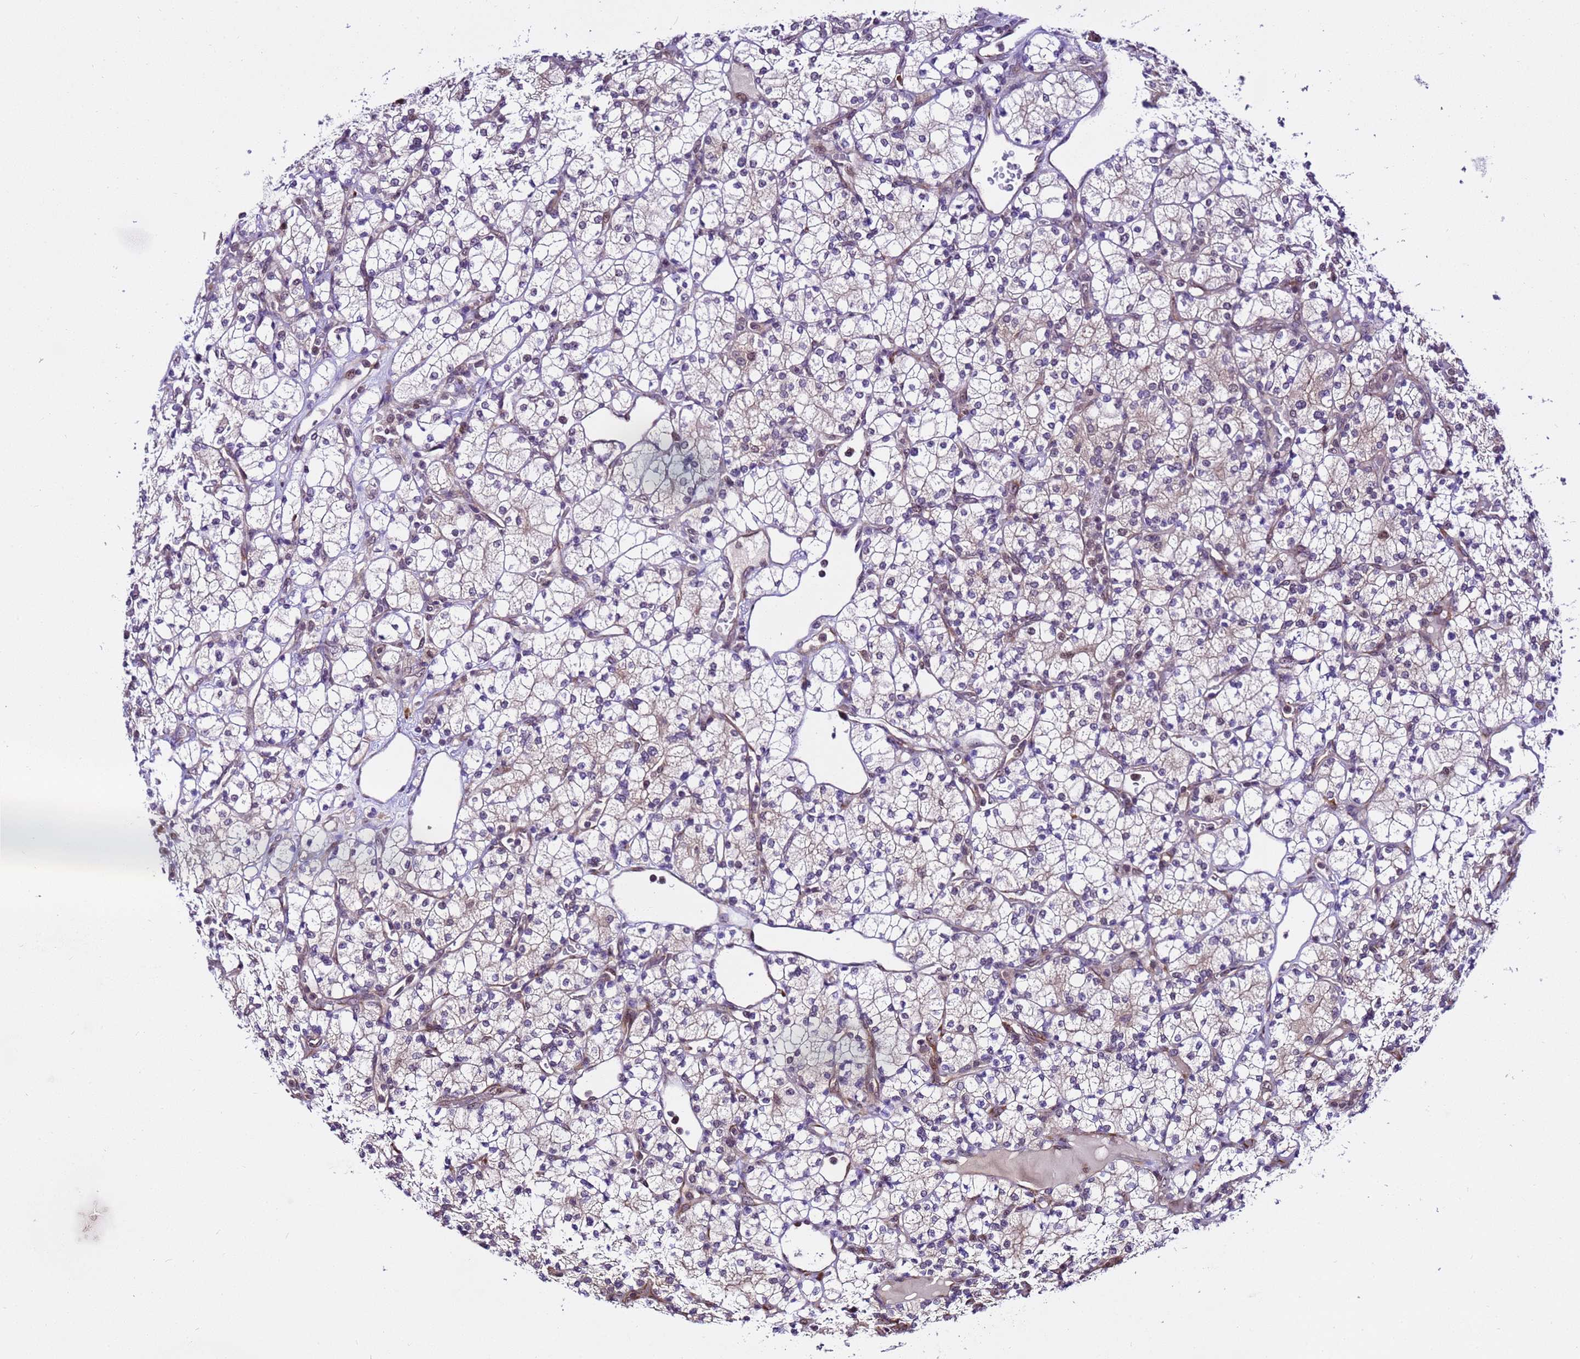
{"staining": {"intensity": "weak", "quantity": "<25%", "location": "cytoplasmic/membranous"}, "tissue": "renal cancer", "cell_type": "Tumor cells", "image_type": "cancer", "snomed": [{"axis": "morphology", "description": "Adenocarcinoma, NOS"}, {"axis": "topography", "description": "Kidney"}], "caption": "Histopathology image shows no significant protein positivity in tumor cells of renal cancer.", "gene": "SLX4IP", "patient": {"sex": "male", "age": 77}}